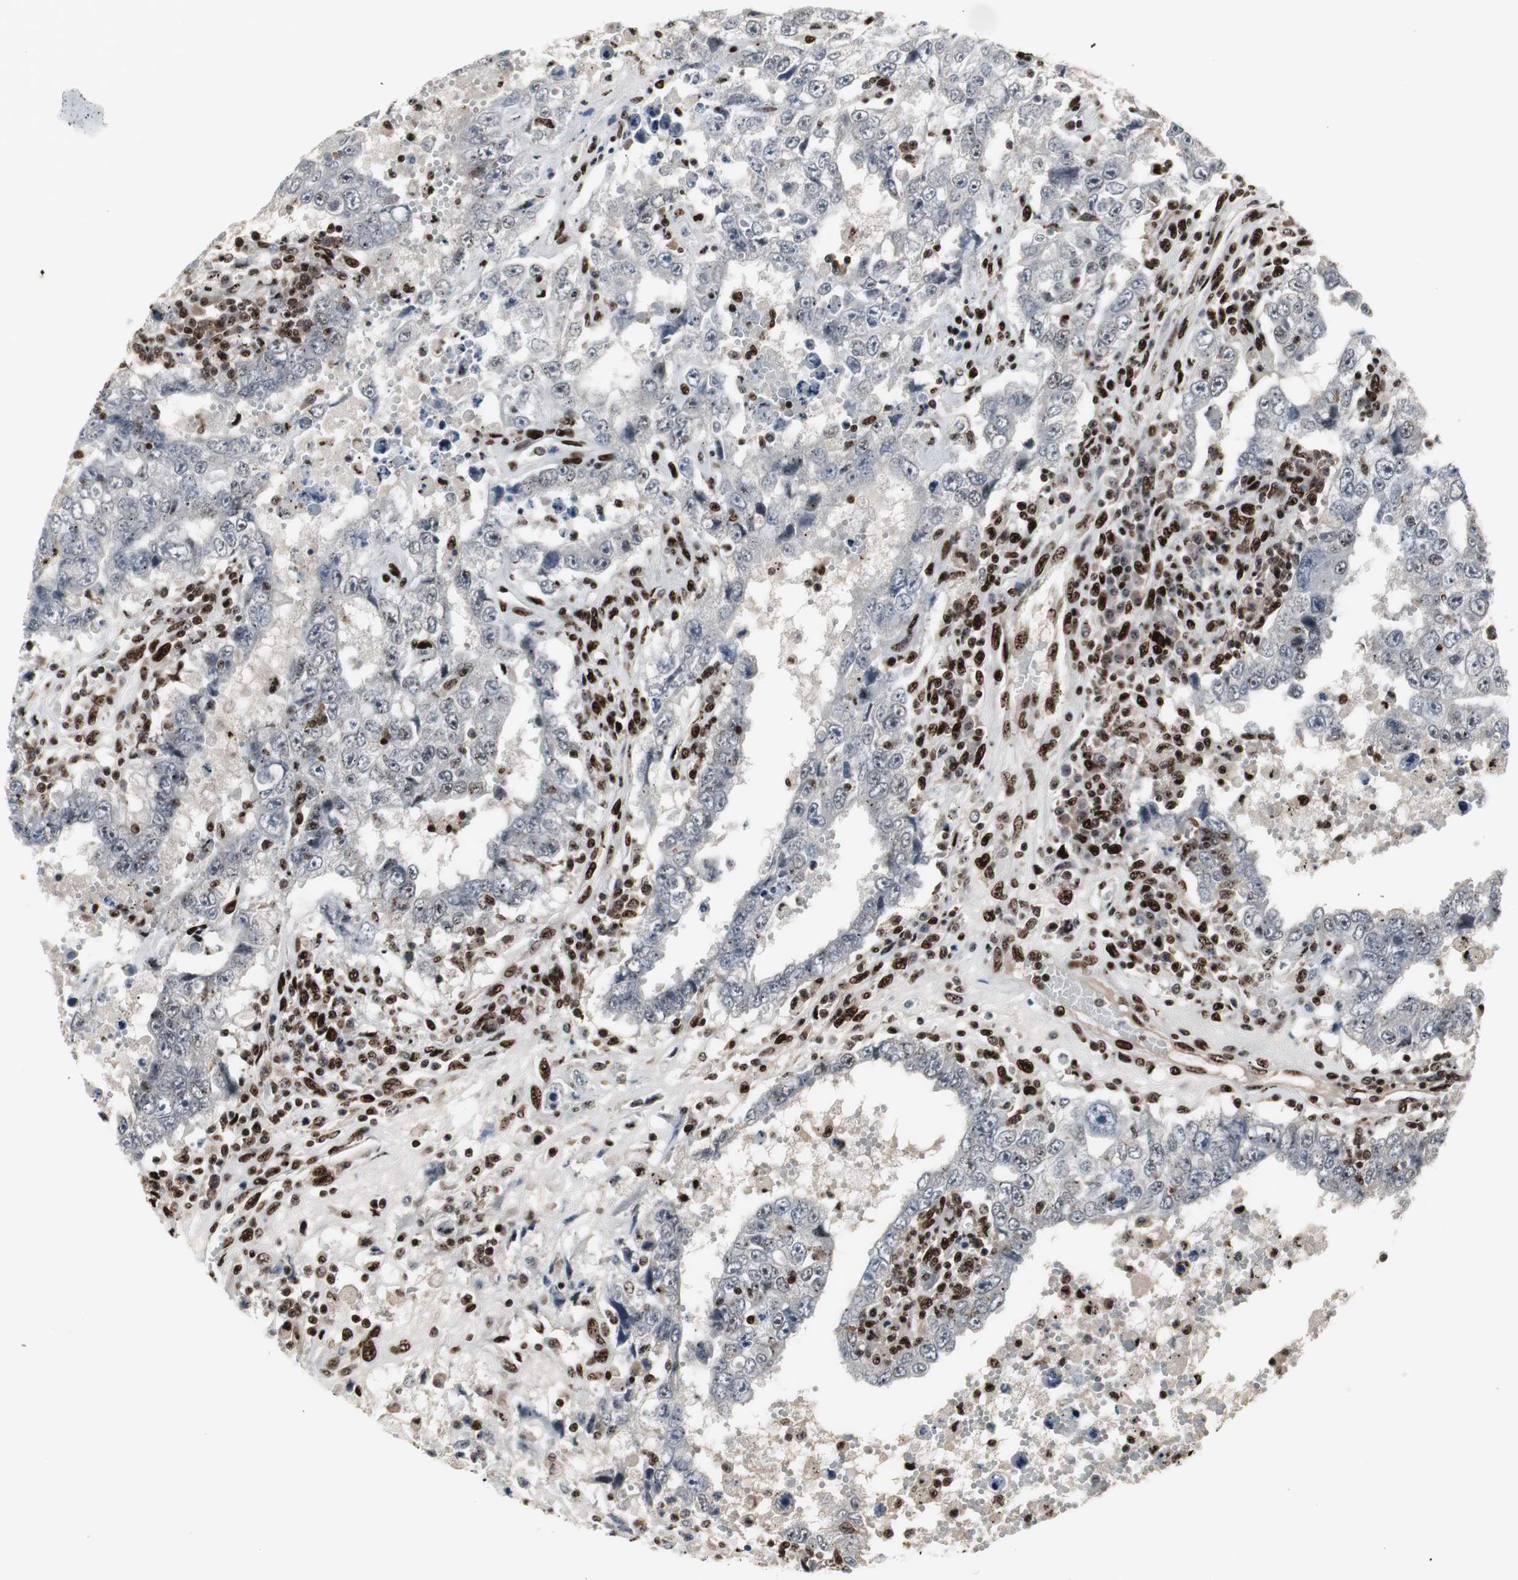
{"staining": {"intensity": "negative", "quantity": "none", "location": "none"}, "tissue": "testis cancer", "cell_type": "Tumor cells", "image_type": "cancer", "snomed": [{"axis": "morphology", "description": "Carcinoma, Embryonal, NOS"}, {"axis": "topography", "description": "Testis"}], "caption": "A histopathology image of testis cancer (embryonal carcinoma) stained for a protein displays no brown staining in tumor cells.", "gene": "GRK2", "patient": {"sex": "male", "age": 26}}